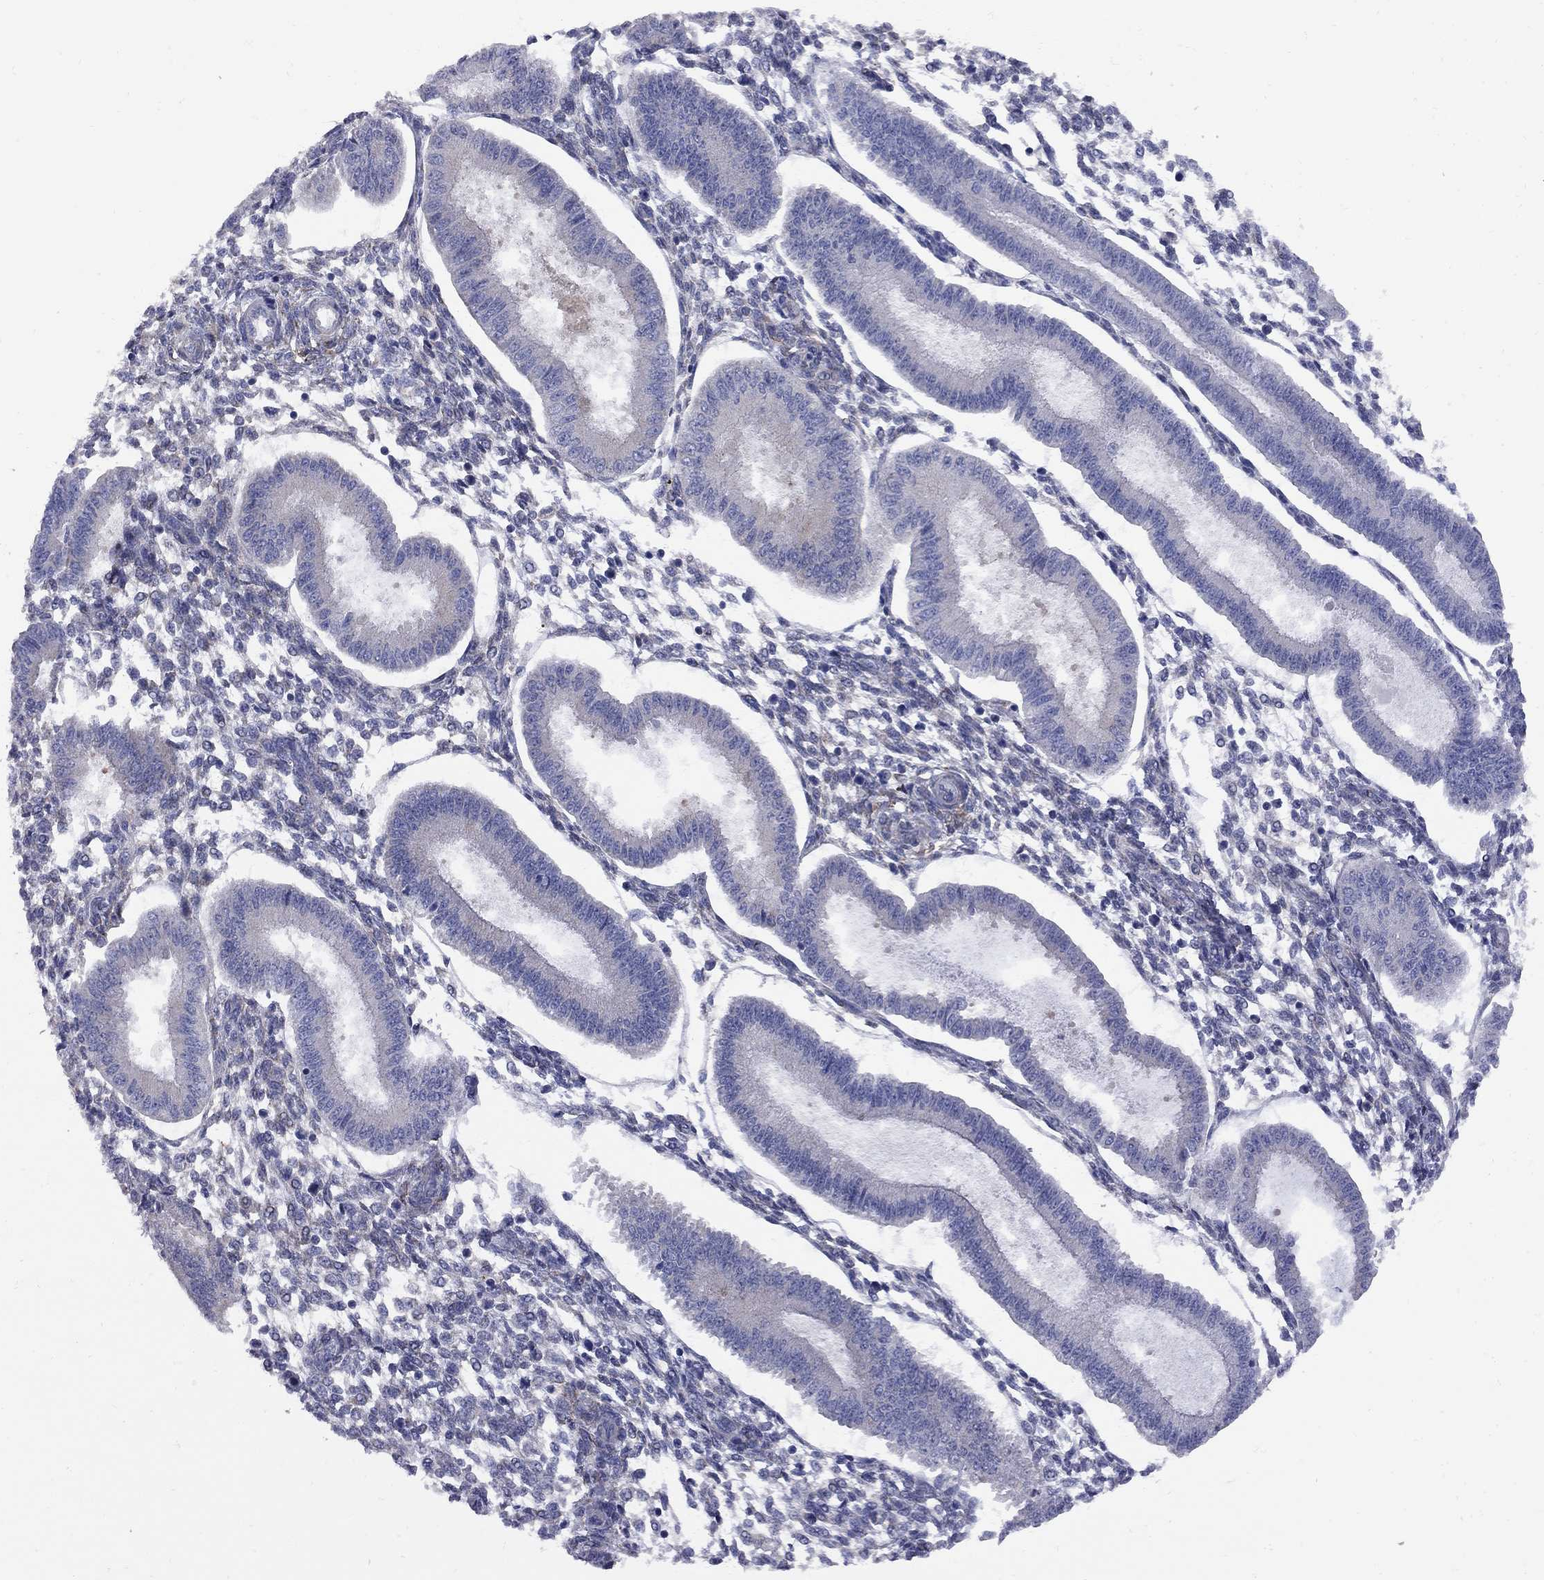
{"staining": {"intensity": "moderate", "quantity": "<25%", "location": "cytoplasmic/membranous"}, "tissue": "endometrium", "cell_type": "Cells in endometrial stroma", "image_type": "normal", "snomed": [{"axis": "morphology", "description": "Normal tissue, NOS"}, {"axis": "topography", "description": "Endometrium"}], "caption": "Unremarkable endometrium was stained to show a protein in brown. There is low levels of moderate cytoplasmic/membranous expression in about <25% of cells in endometrial stroma. Ihc stains the protein of interest in brown and the nuclei are stained blue.", "gene": "MTHFR", "patient": {"sex": "female", "age": 43}}